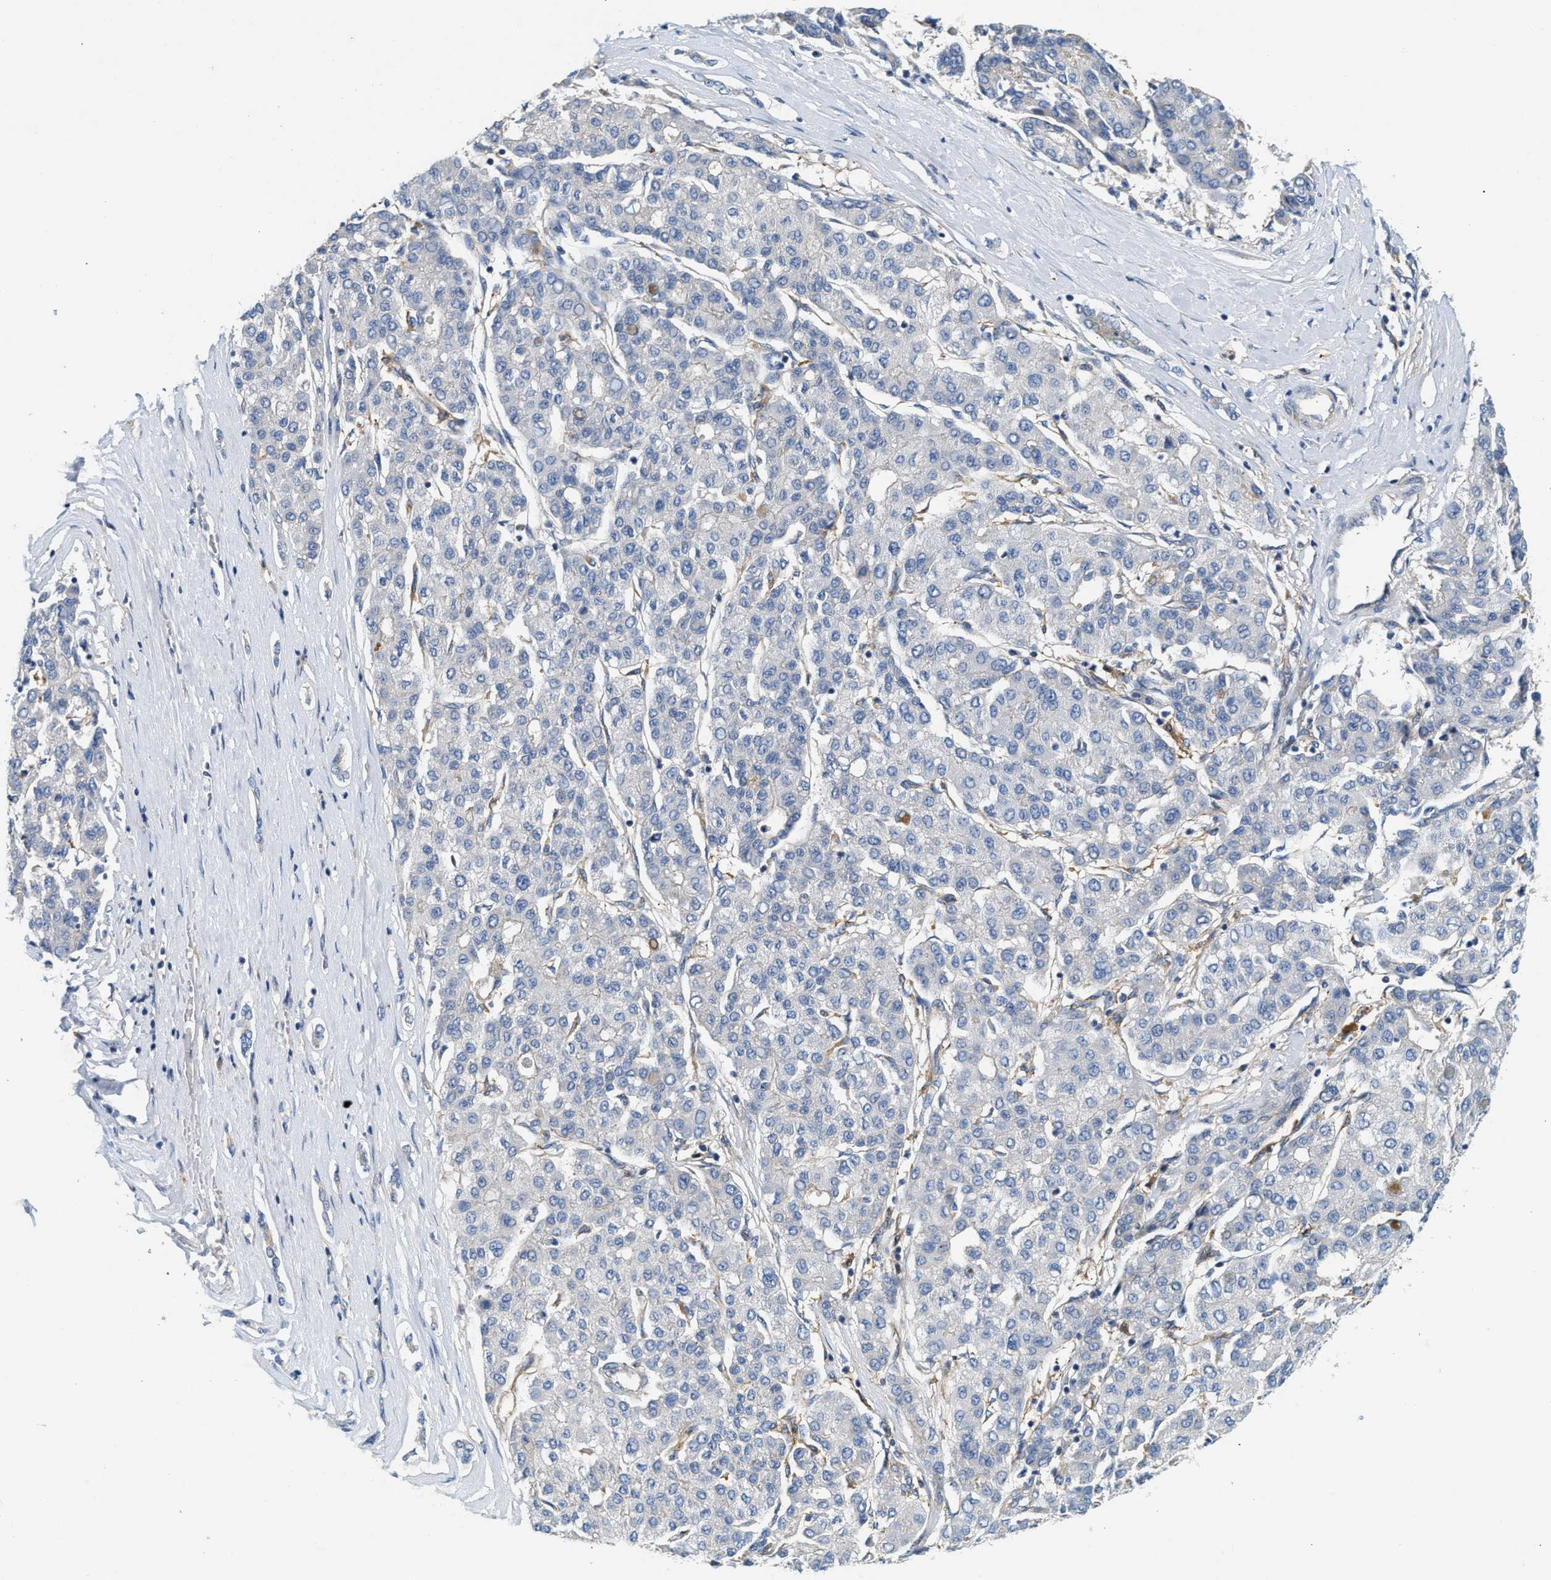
{"staining": {"intensity": "negative", "quantity": "none", "location": "none"}, "tissue": "liver cancer", "cell_type": "Tumor cells", "image_type": "cancer", "snomed": [{"axis": "morphology", "description": "Carcinoma, Hepatocellular, NOS"}, {"axis": "topography", "description": "Liver"}], "caption": "Tumor cells show no significant protein positivity in liver cancer.", "gene": "NSUN7", "patient": {"sex": "male", "age": 65}}